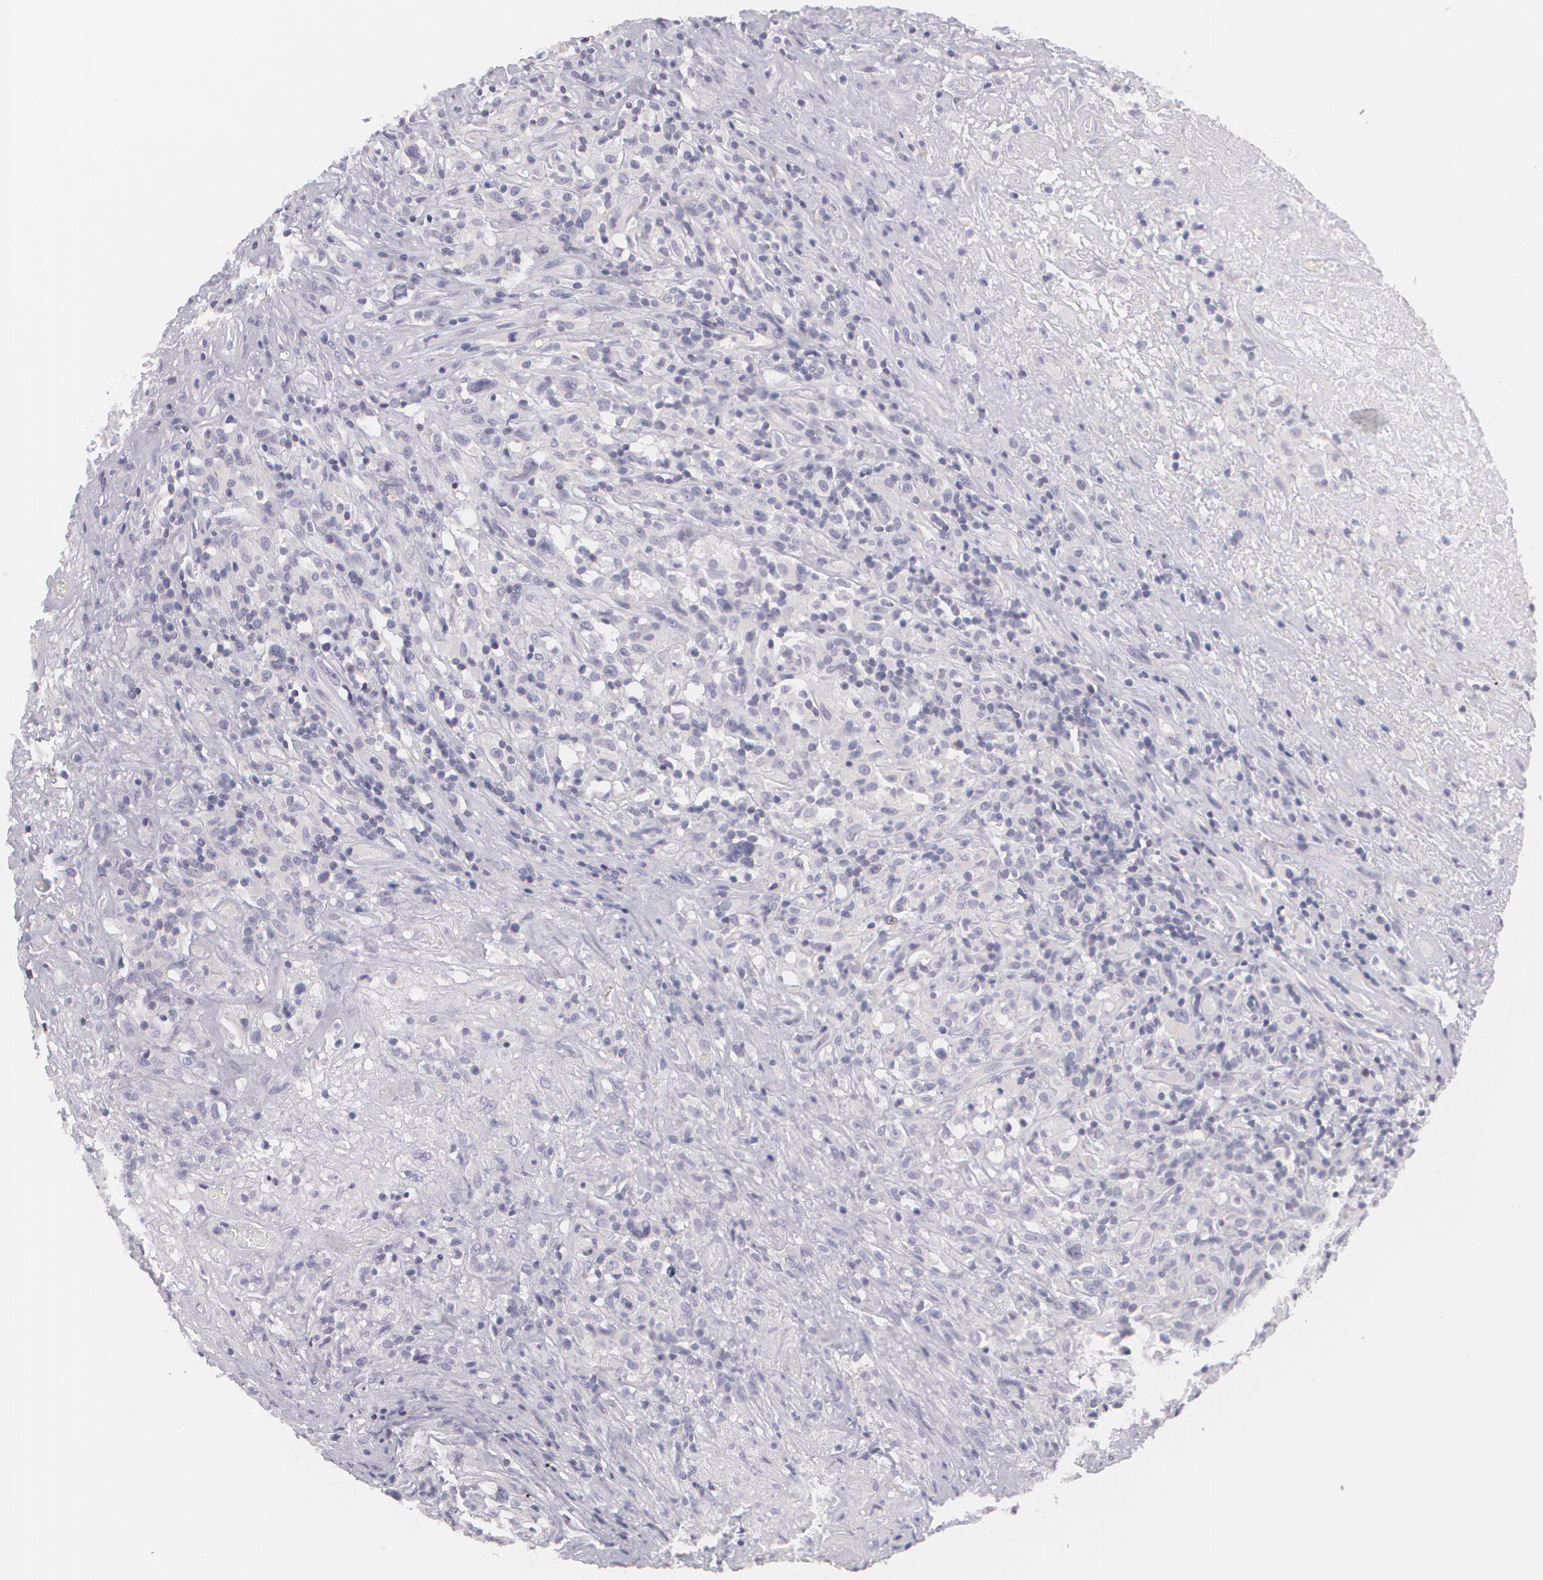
{"staining": {"intensity": "negative", "quantity": "none", "location": "none"}, "tissue": "lymphoma", "cell_type": "Tumor cells", "image_type": "cancer", "snomed": [{"axis": "morphology", "description": "Hodgkin's disease, NOS"}, {"axis": "topography", "description": "Lymph node"}], "caption": "Immunohistochemistry histopathology image of neoplastic tissue: Hodgkin's disease stained with DAB exhibits no significant protein positivity in tumor cells.", "gene": "MBNL3", "patient": {"sex": "male", "age": 46}}